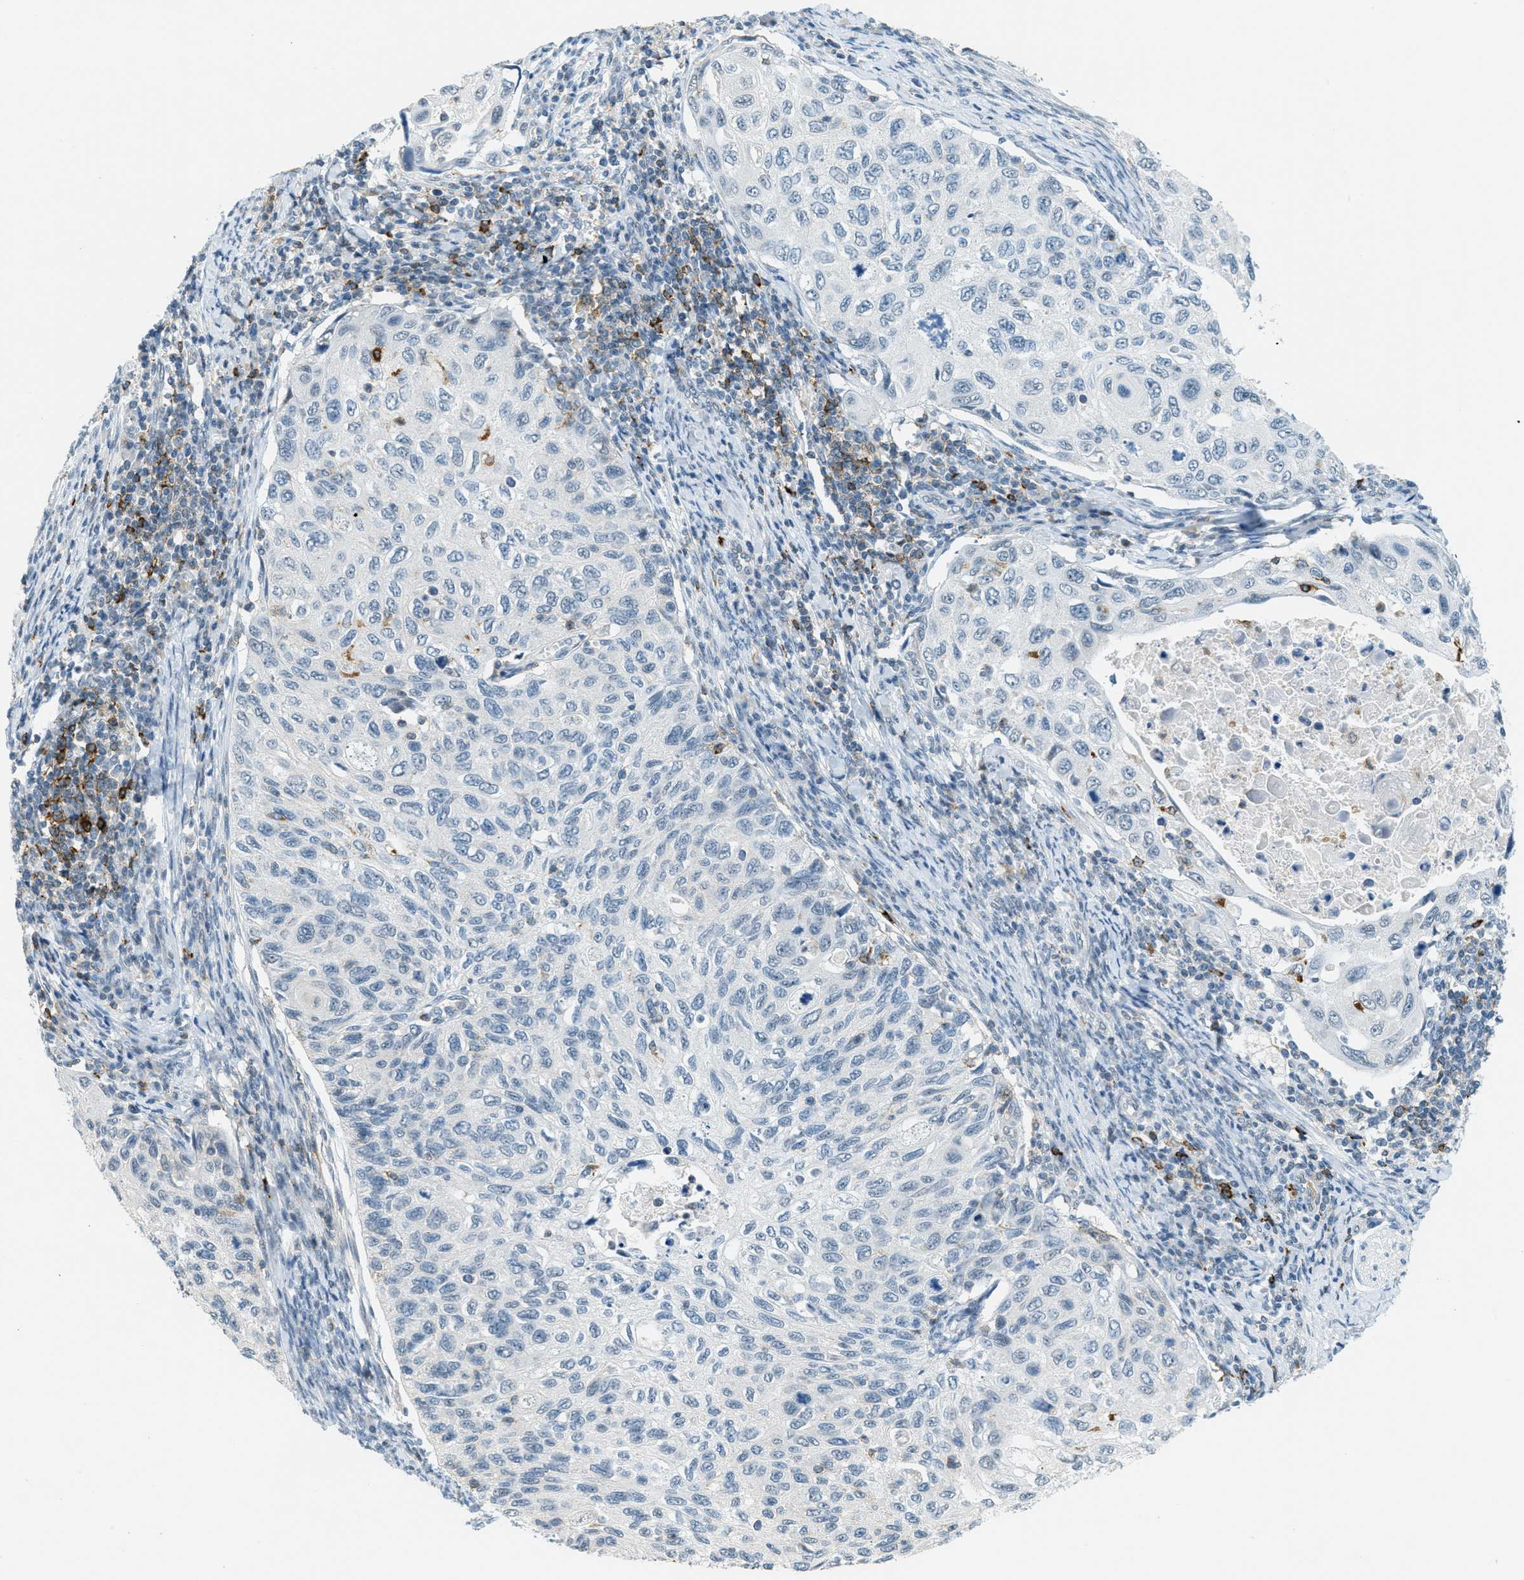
{"staining": {"intensity": "negative", "quantity": "none", "location": "none"}, "tissue": "cervical cancer", "cell_type": "Tumor cells", "image_type": "cancer", "snomed": [{"axis": "morphology", "description": "Squamous cell carcinoma, NOS"}, {"axis": "topography", "description": "Cervix"}], "caption": "High magnification brightfield microscopy of cervical cancer (squamous cell carcinoma) stained with DAB (brown) and counterstained with hematoxylin (blue): tumor cells show no significant expression. Brightfield microscopy of immunohistochemistry stained with DAB (brown) and hematoxylin (blue), captured at high magnification.", "gene": "FYN", "patient": {"sex": "female", "age": 70}}